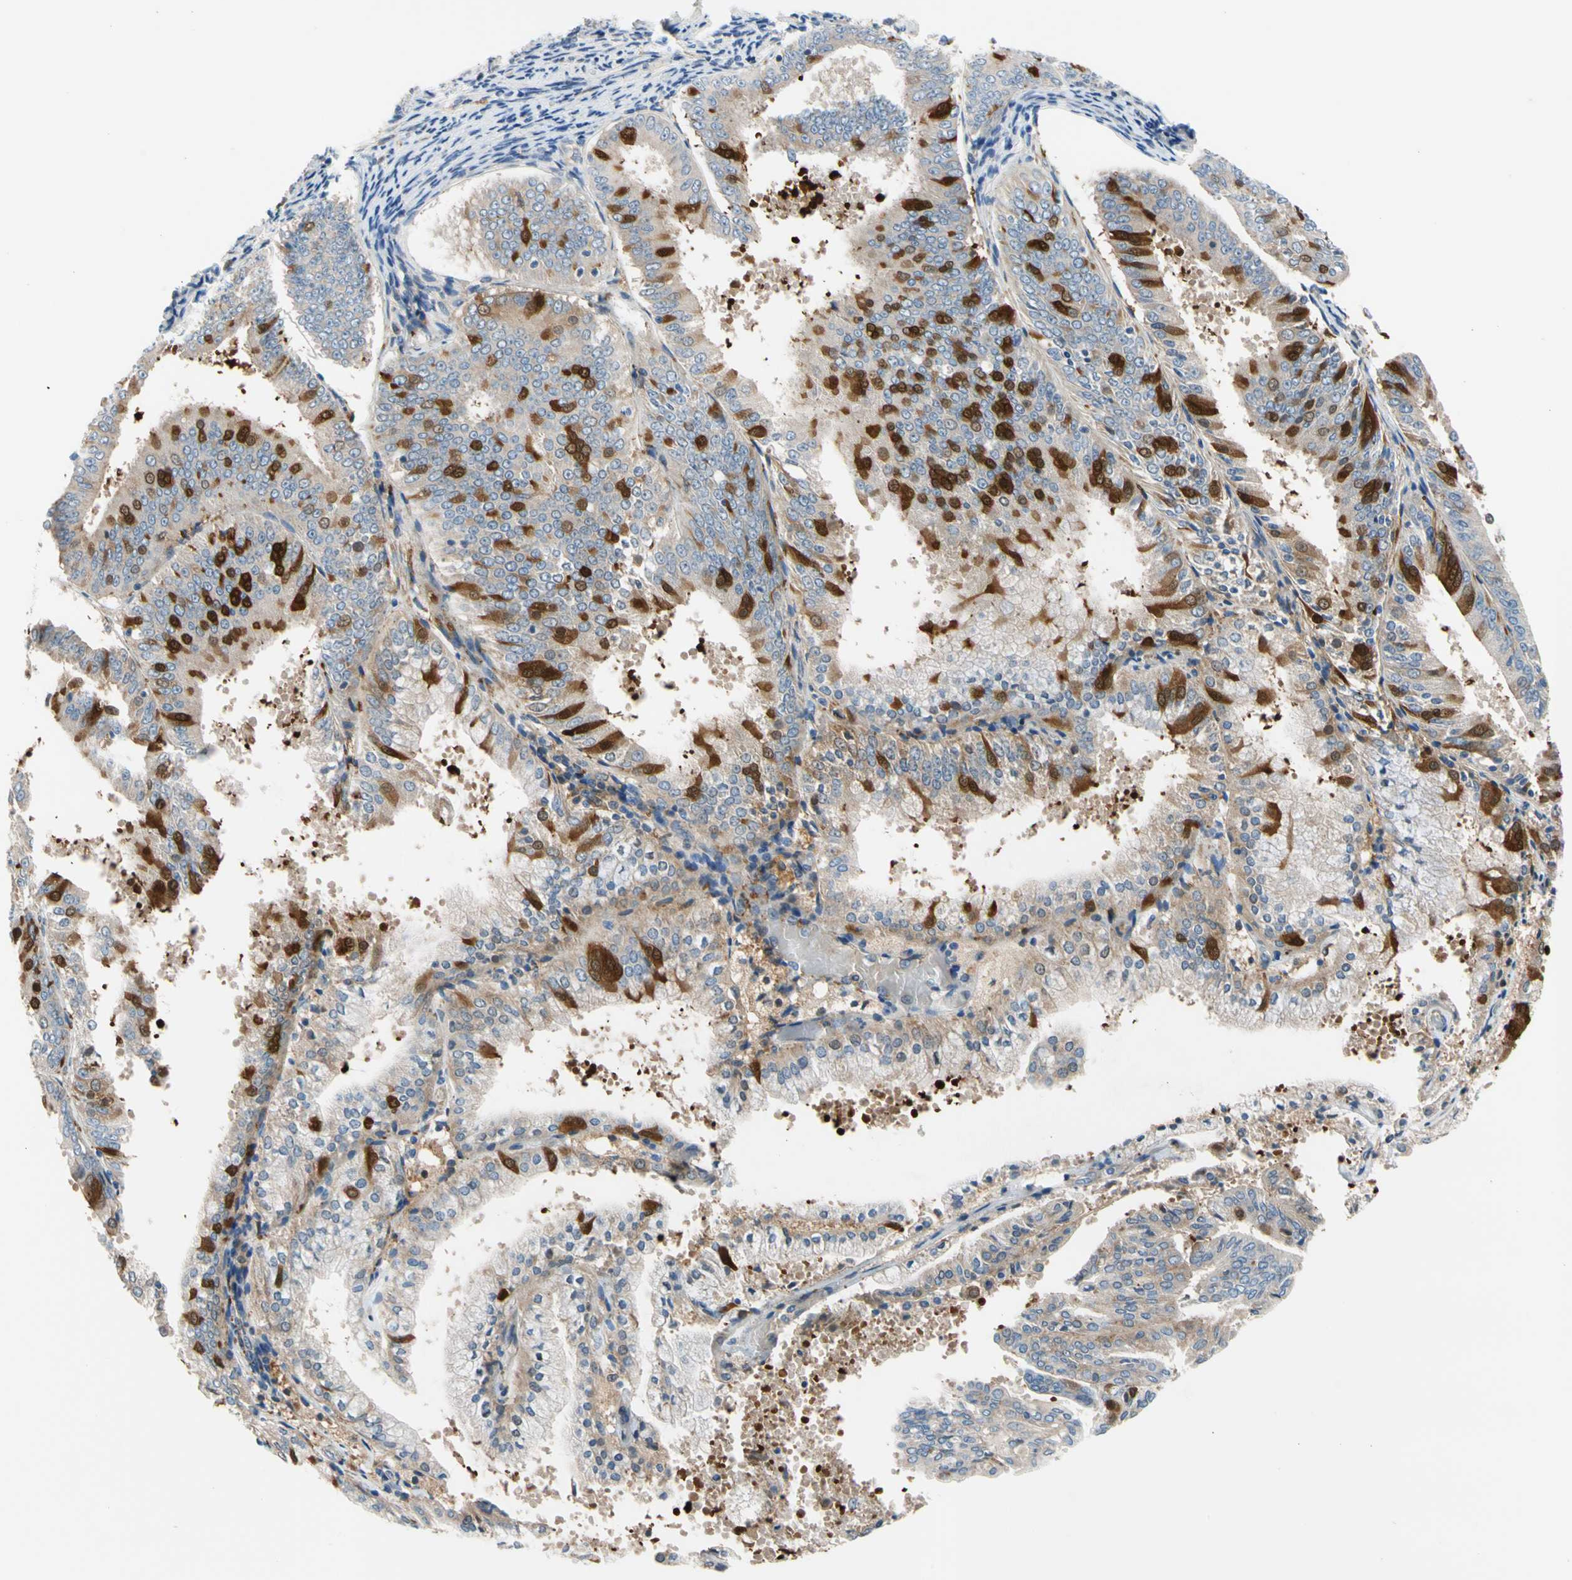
{"staining": {"intensity": "strong", "quantity": "<25%", "location": "cytoplasmic/membranous"}, "tissue": "endometrial cancer", "cell_type": "Tumor cells", "image_type": "cancer", "snomed": [{"axis": "morphology", "description": "Adenocarcinoma, NOS"}, {"axis": "topography", "description": "Endometrium"}], "caption": "Protein expression analysis of human endometrial cancer reveals strong cytoplasmic/membranous positivity in about <25% of tumor cells. (IHC, brightfield microscopy, high magnification).", "gene": "ENTREP3", "patient": {"sex": "female", "age": 63}}